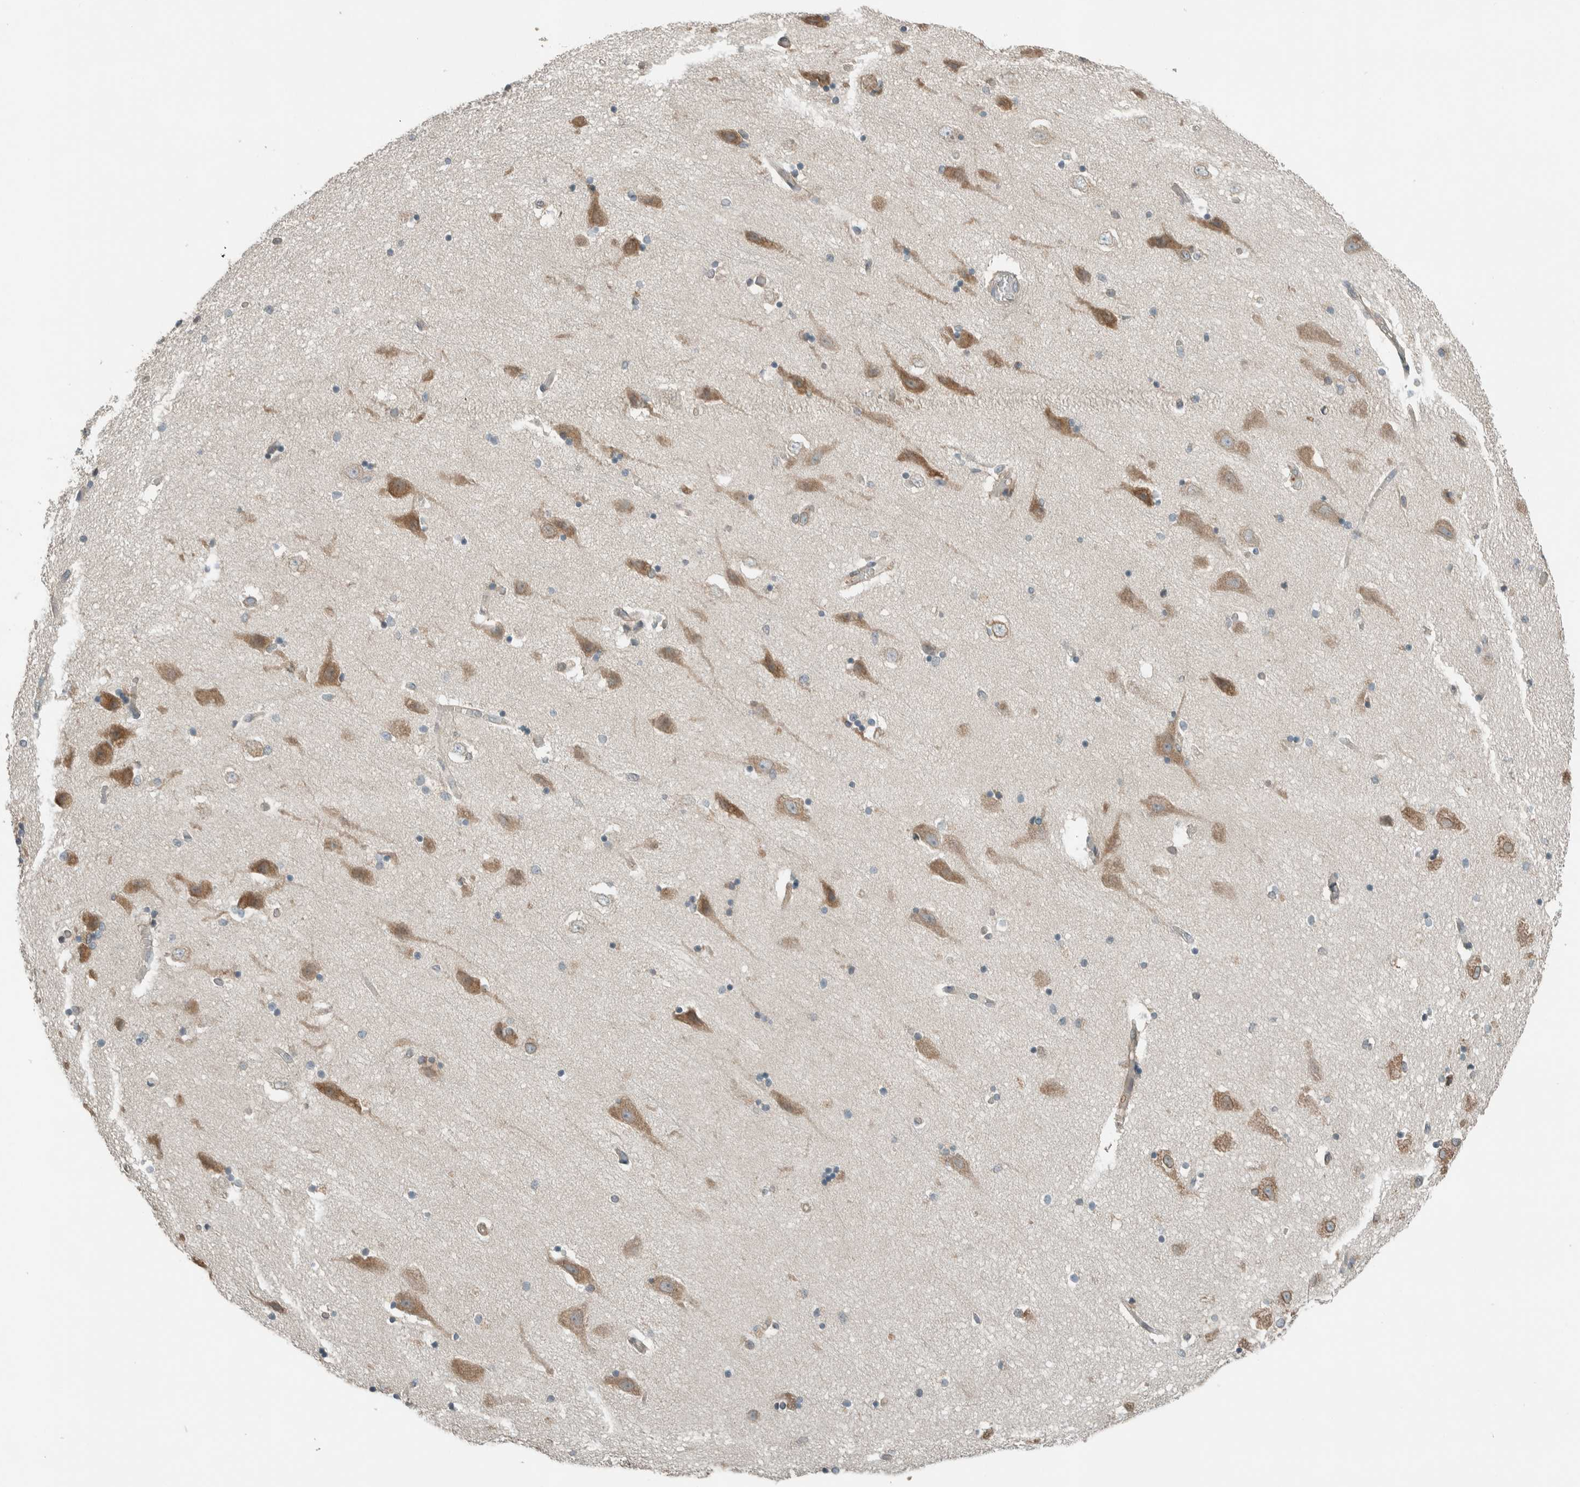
{"staining": {"intensity": "moderate", "quantity": "<25%", "location": "cytoplasmic/membranous"}, "tissue": "hippocampus", "cell_type": "Glial cells", "image_type": "normal", "snomed": [{"axis": "morphology", "description": "Normal tissue, NOS"}, {"axis": "topography", "description": "Hippocampus"}], "caption": "A low amount of moderate cytoplasmic/membranous staining is appreciated in about <25% of glial cells in unremarkable hippocampus.", "gene": "SEL1L", "patient": {"sex": "female", "age": 54}}